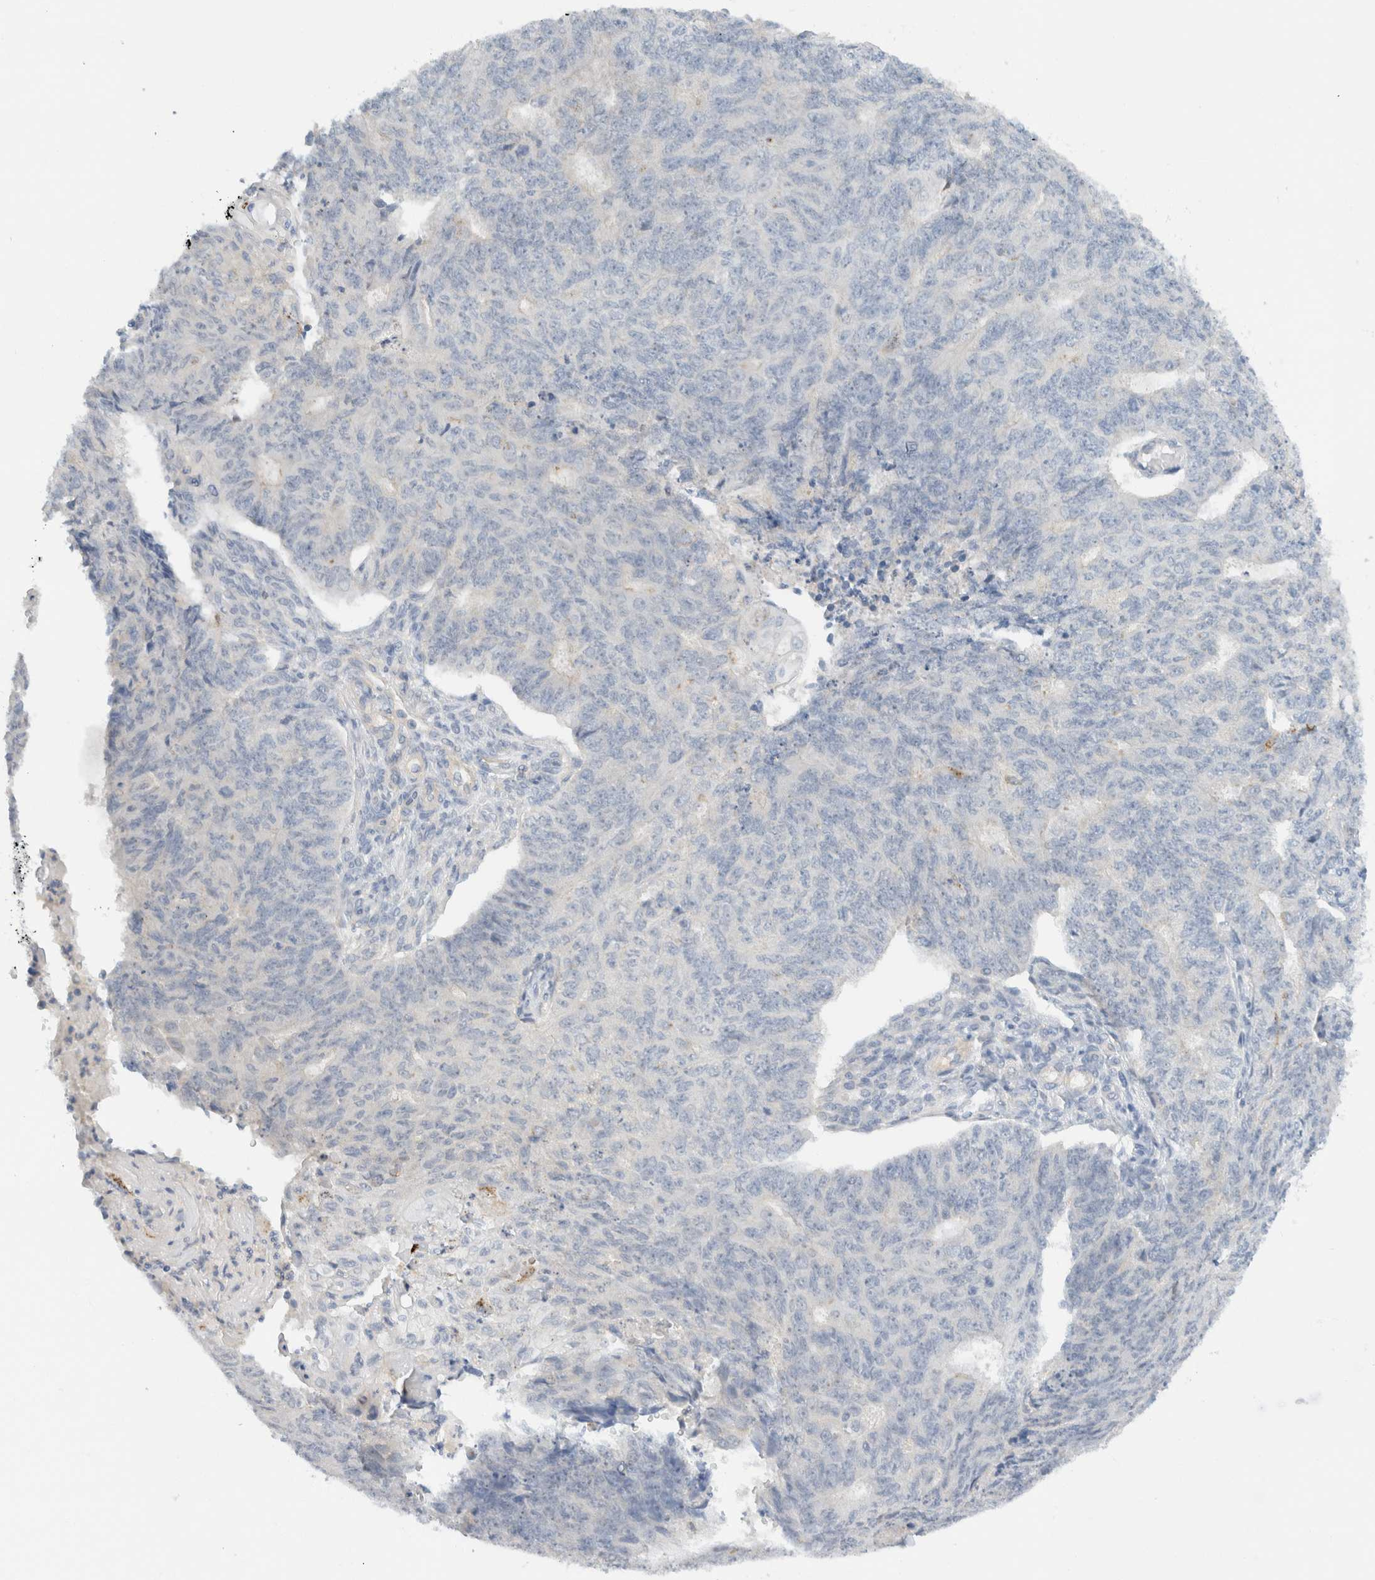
{"staining": {"intensity": "negative", "quantity": "none", "location": "none"}, "tissue": "endometrial cancer", "cell_type": "Tumor cells", "image_type": "cancer", "snomed": [{"axis": "morphology", "description": "Adenocarcinoma, NOS"}, {"axis": "topography", "description": "Endometrium"}], "caption": "Endometrial cancer (adenocarcinoma) was stained to show a protein in brown. There is no significant positivity in tumor cells.", "gene": "SDR16C5", "patient": {"sex": "female", "age": 32}}